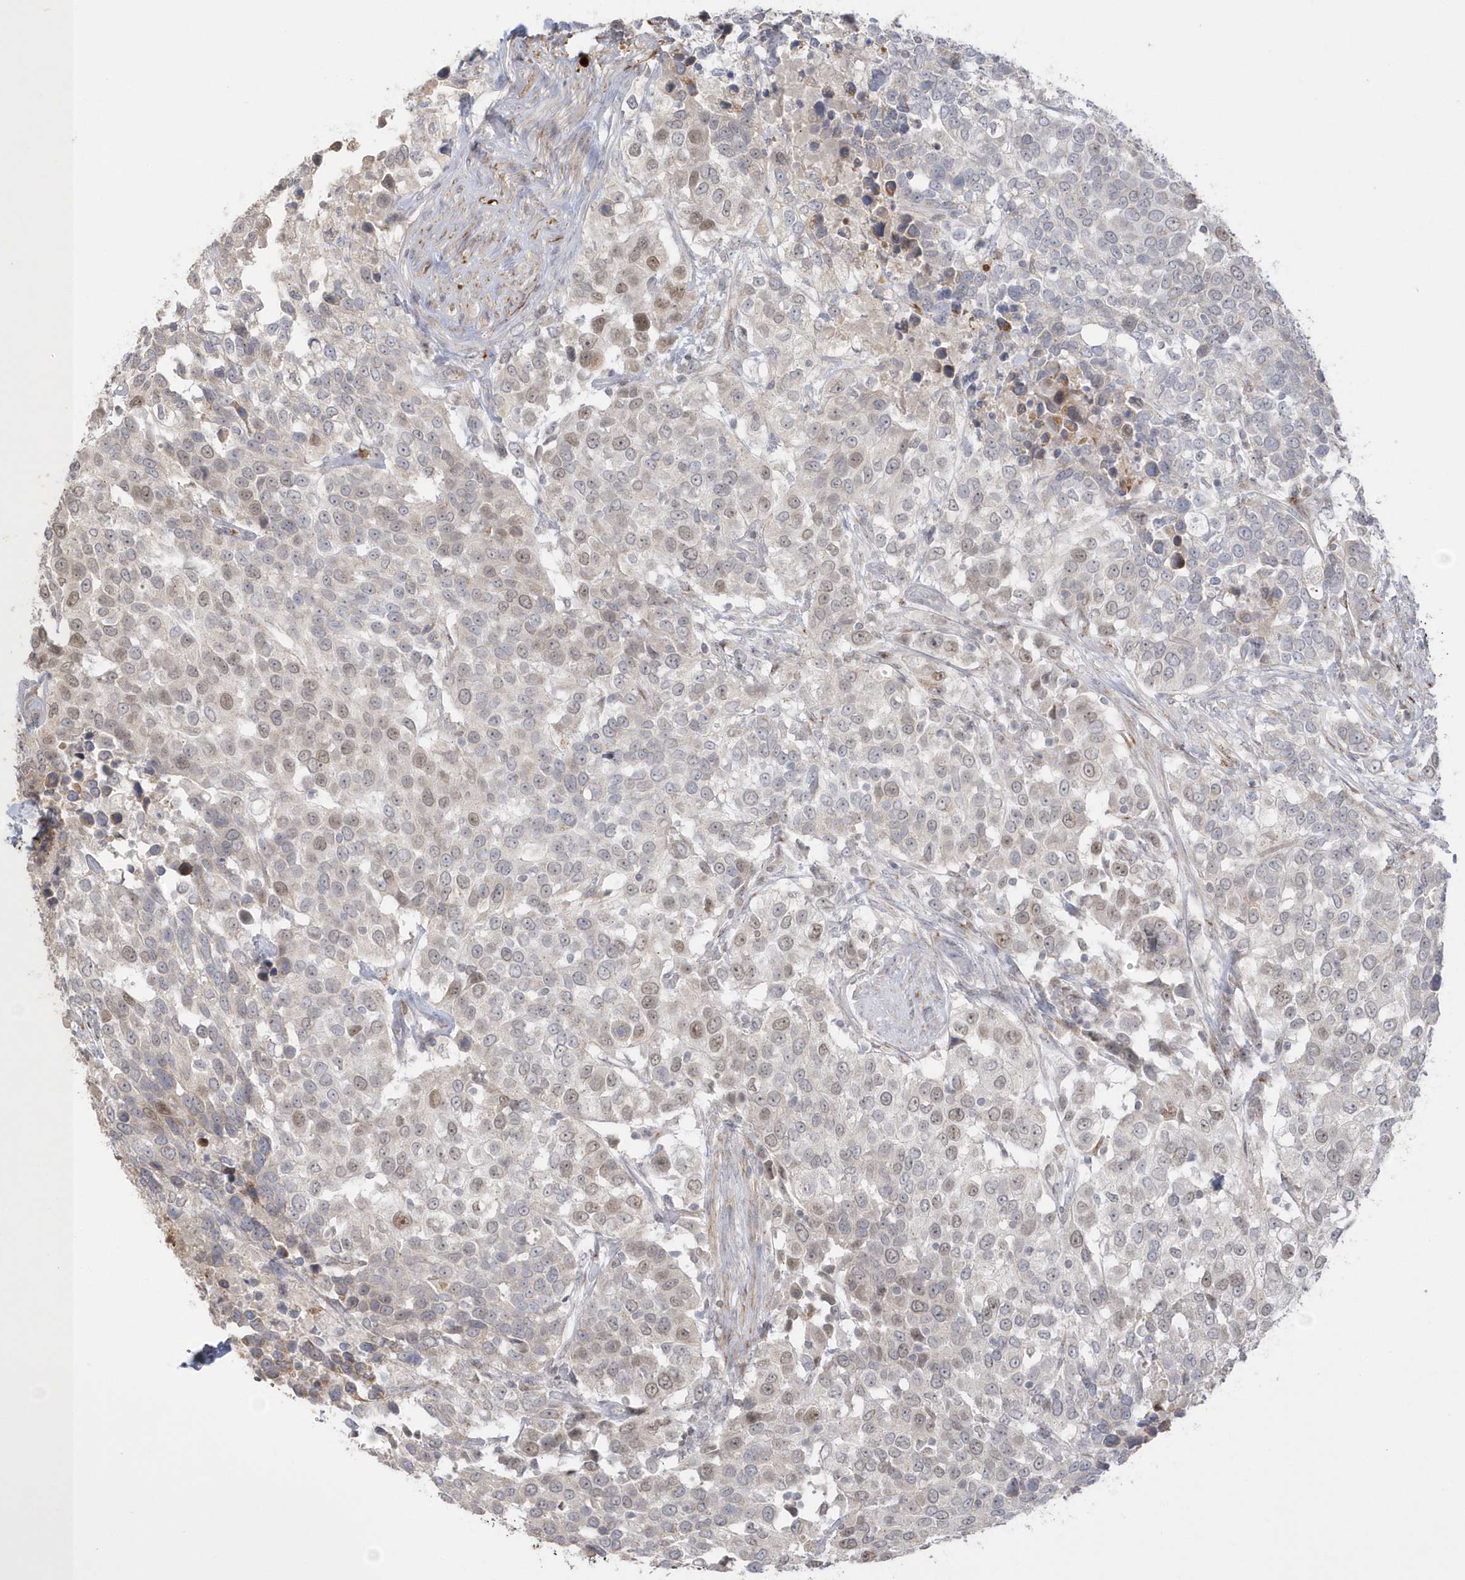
{"staining": {"intensity": "weak", "quantity": "<25%", "location": "nuclear"}, "tissue": "urothelial cancer", "cell_type": "Tumor cells", "image_type": "cancer", "snomed": [{"axis": "morphology", "description": "Urothelial carcinoma, High grade"}, {"axis": "topography", "description": "Urinary bladder"}], "caption": "The IHC micrograph has no significant staining in tumor cells of high-grade urothelial carcinoma tissue.", "gene": "NAF1", "patient": {"sex": "female", "age": 80}}